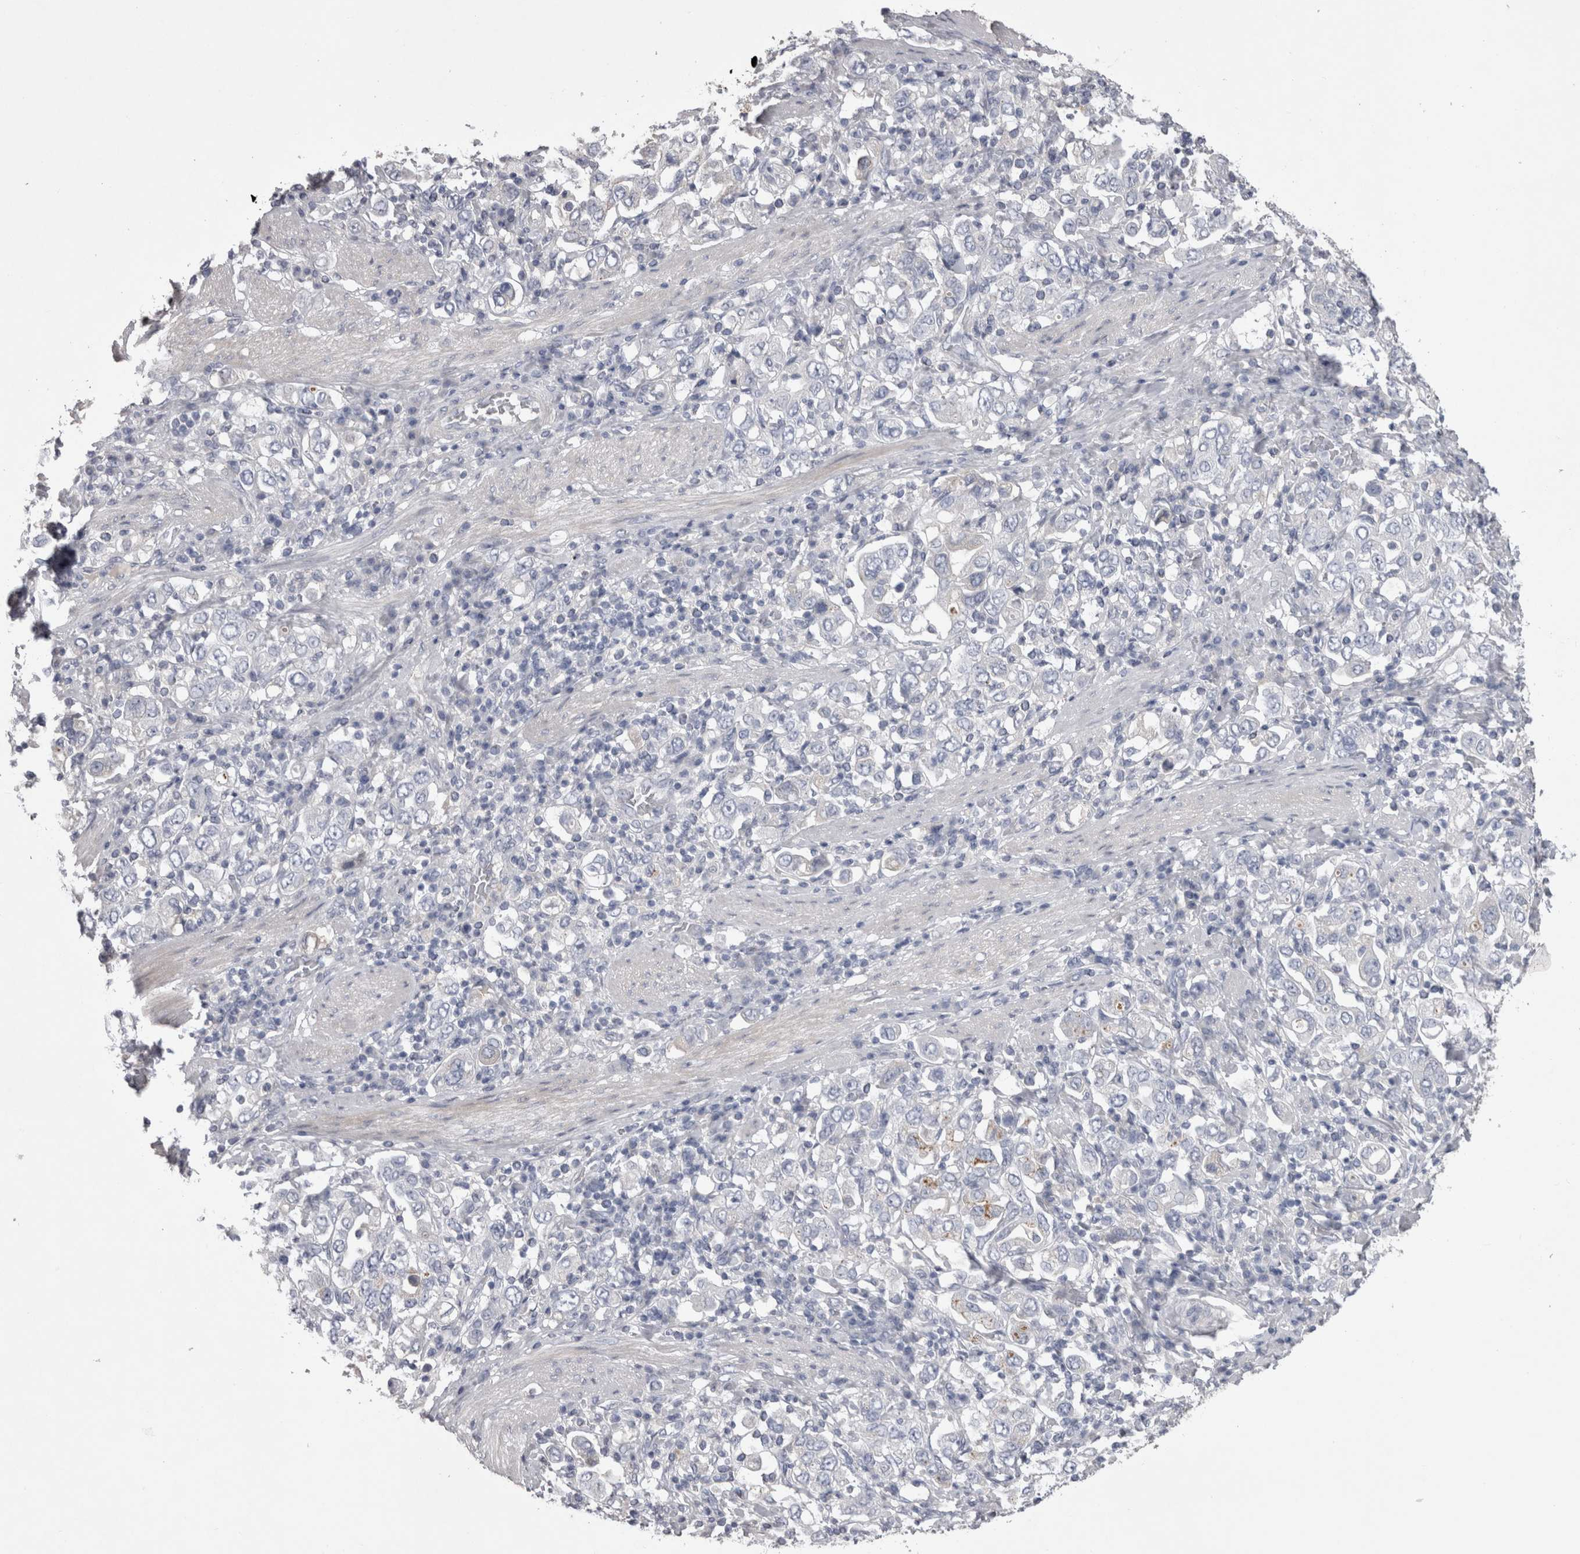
{"staining": {"intensity": "negative", "quantity": "none", "location": "none"}, "tissue": "stomach cancer", "cell_type": "Tumor cells", "image_type": "cancer", "snomed": [{"axis": "morphology", "description": "Adenocarcinoma, NOS"}, {"axis": "topography", "description": "Stomach, upper"}], "caption": "Immunohistochemistry (IHC) of stomach cancer (adenocarcinoma) demonstrates no positivity in tumor cells.", "gene": "ADAM2", "patient": {"sex": "male", "age": 62}}